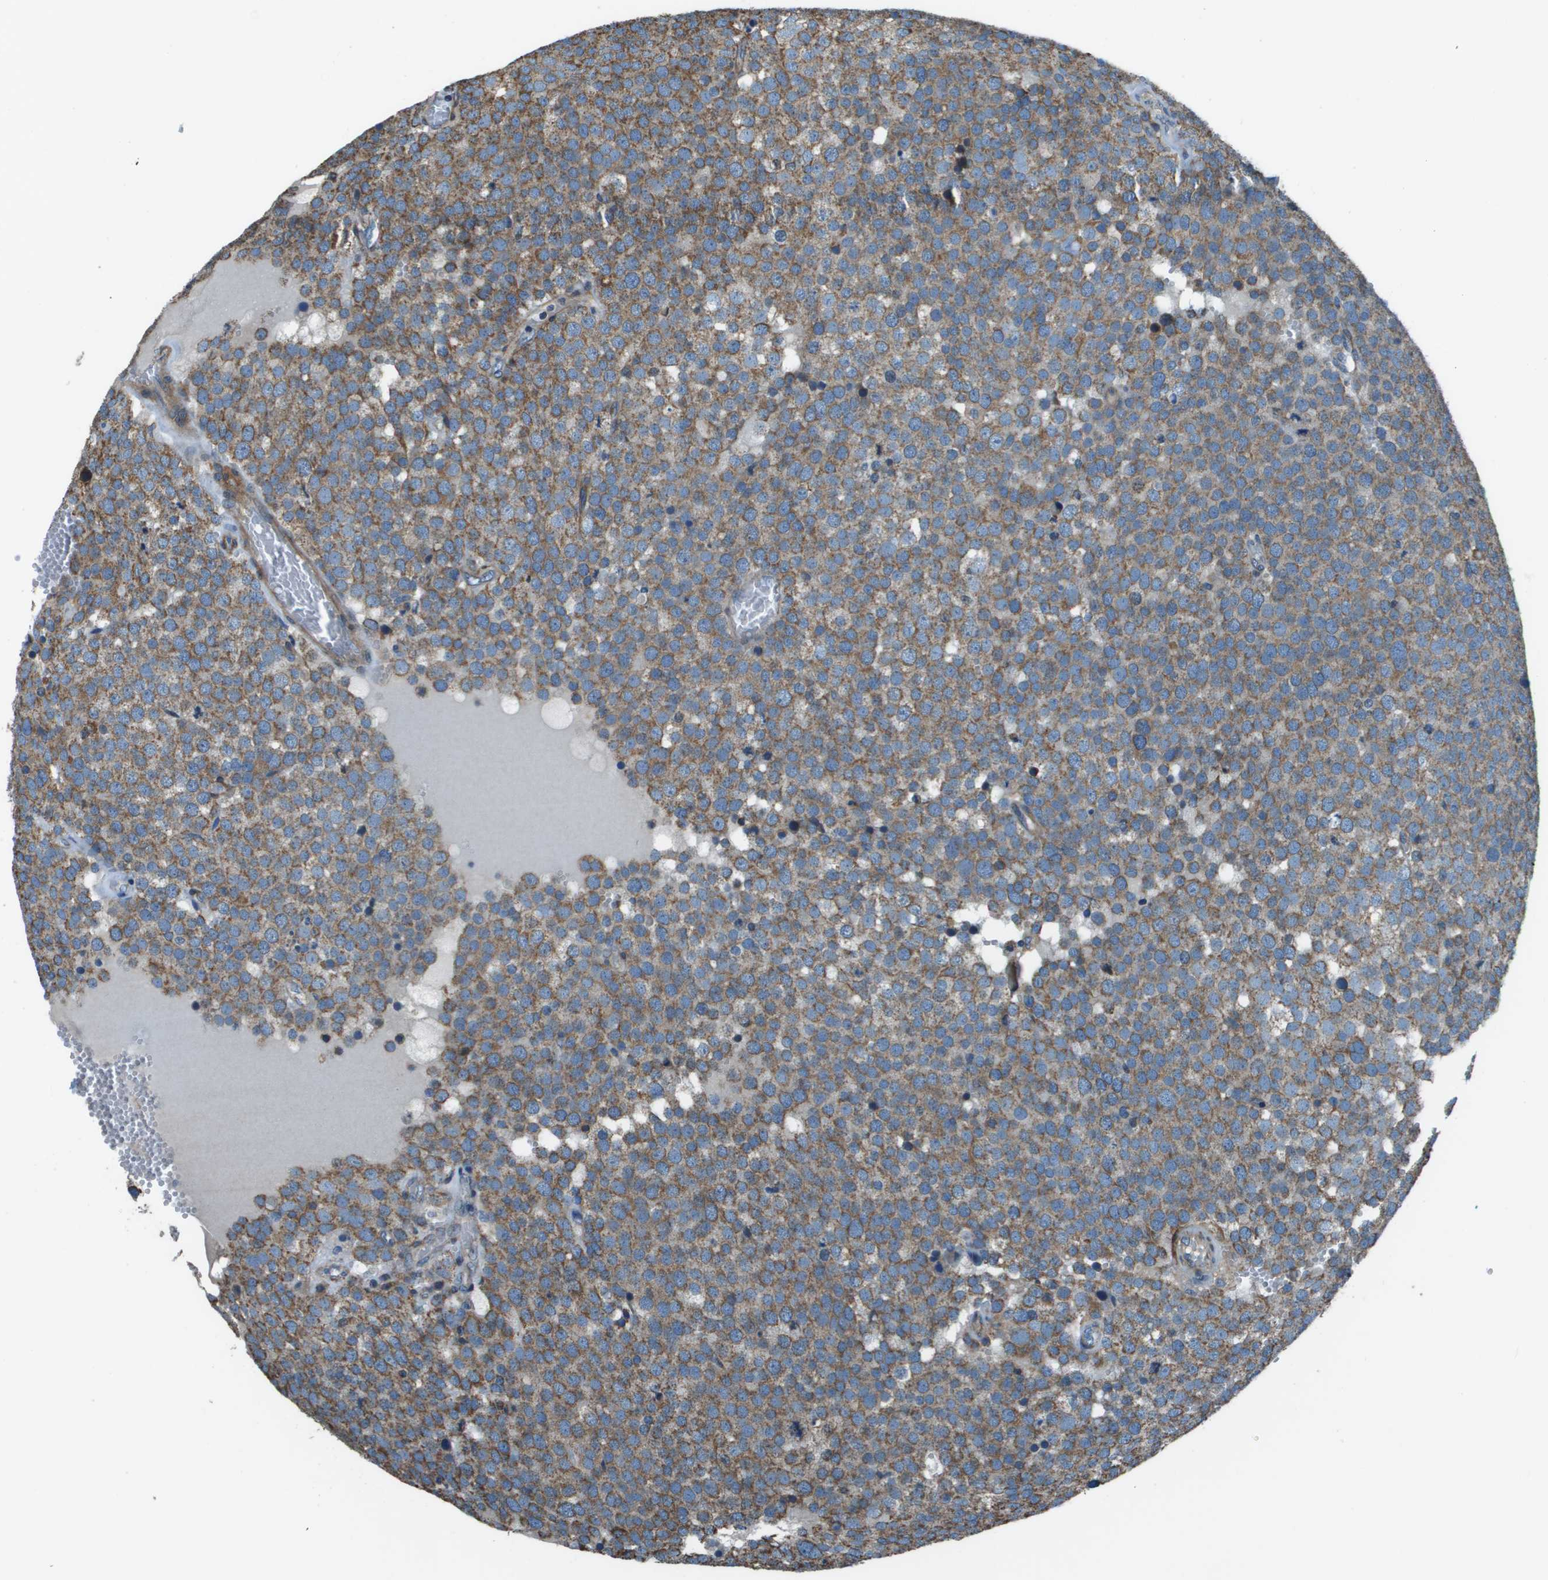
{"staining": {"intensity": "moderate", "quantity": ">75%", "location": "cytoplasmic/membranous"}, "tissue": "testis cancer", "cell_type": "Tumor cells", "image_type": "cancer", "snomed": [{"axis": "morphology", "description": "Normal tissue, NOS"}, {"axis": "morphology", "description": "Seminoma, NOS"}, {"axis": "topography", "description": "Testis"}], "caption": "This is an image of IHC staining of testis cancer, which shows moderate staining in the cytoplasmic/membranous of tumor cells.", "gene": "TMEM51", "patient": {"sex": "male", "age": 71}}